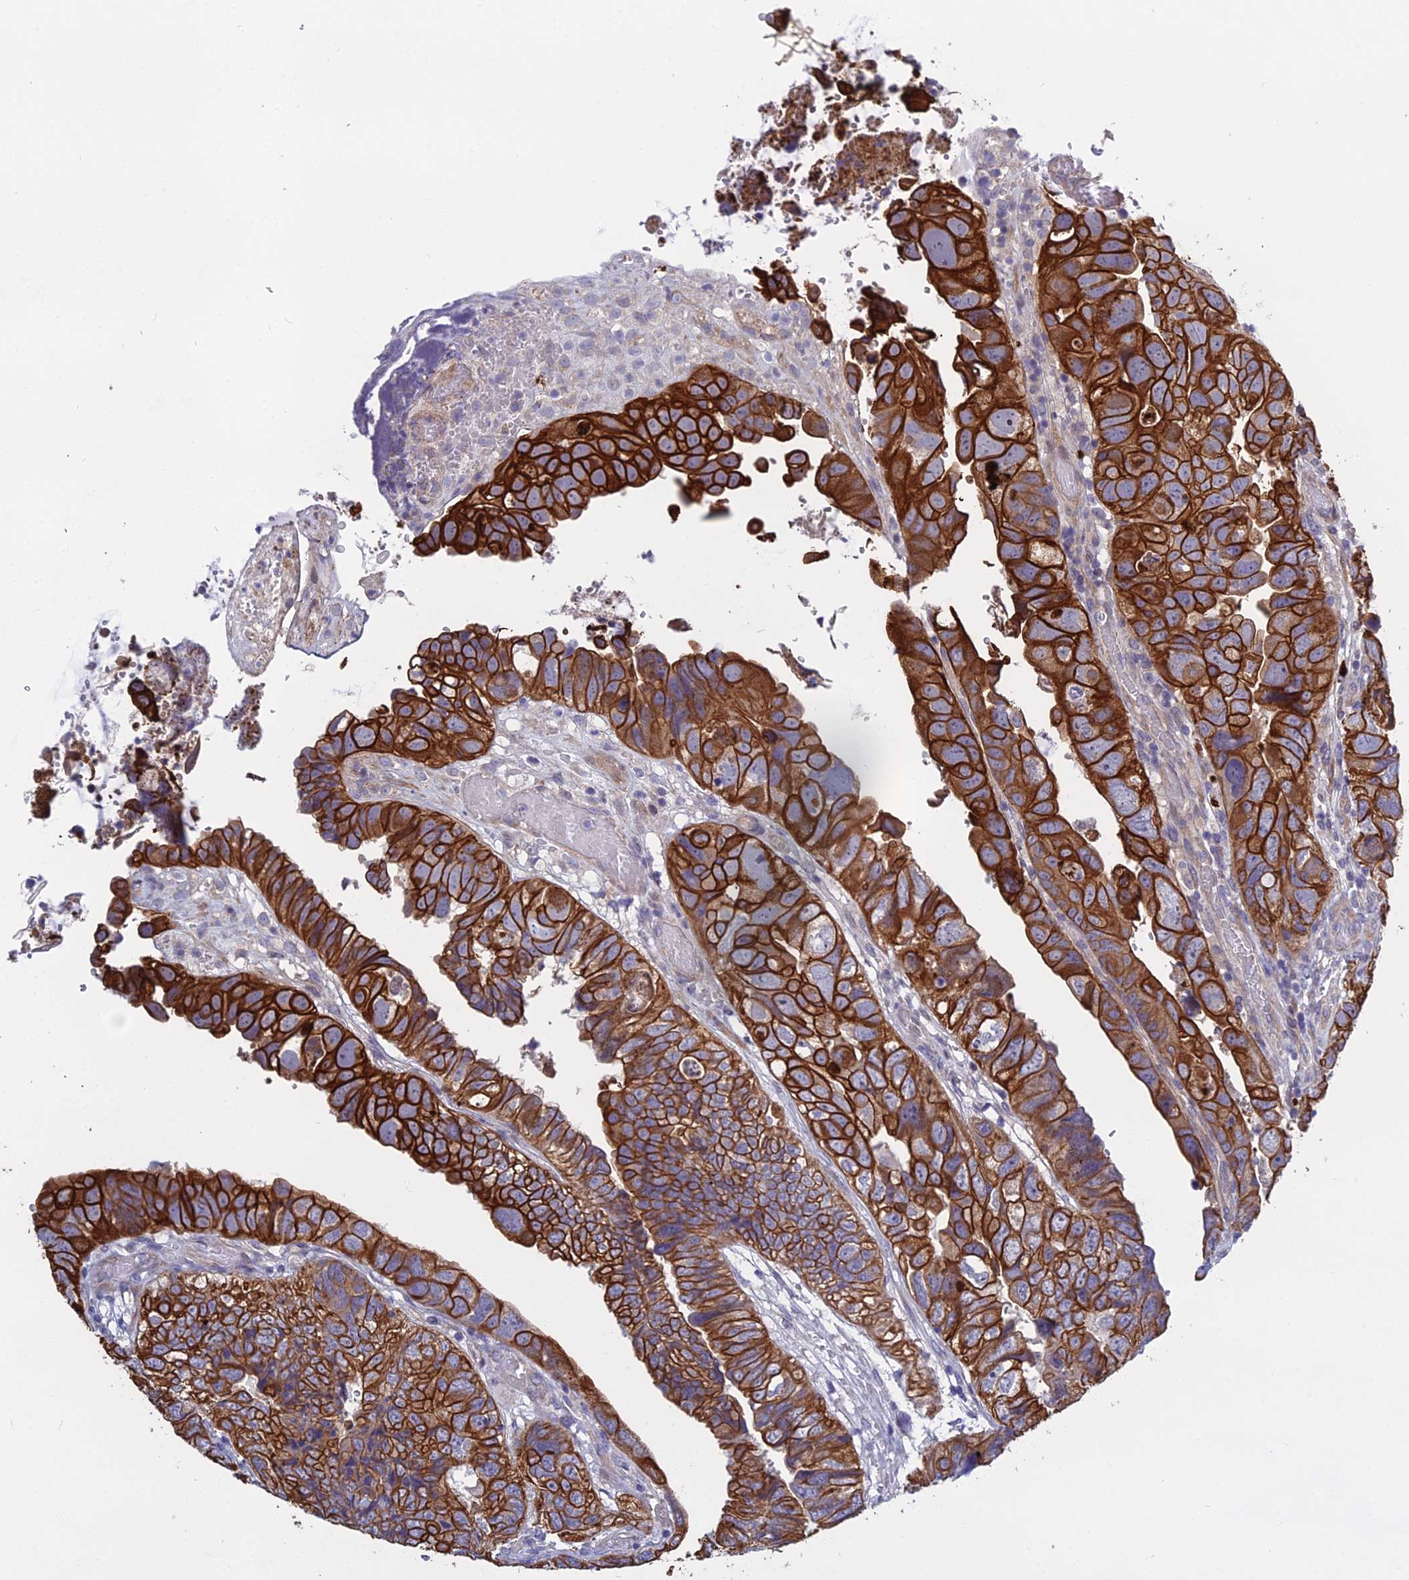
{"staining": {"intensity": "strong", "quantity": ">75%", "location": "cytoplasmic/membranous"}, "tissue": "colorectal cancer", "cell_type": "Tumor cells", "image_type": "cancer", "snomed": [{"axis": "morphology", "description": "Adenocarcinoma, NOS"}, {"axis": "topography", "description": "Rectum"}], "caption": "Adenocarcinoma (colorectal) stained with DAB immunohistochemistry reveals high levels of strong cytoplasmic/membranous positivity in approximately >75% of tumor cells.", "gene": "LZTS2", "patient": {"sex": "male", "age": 63}}